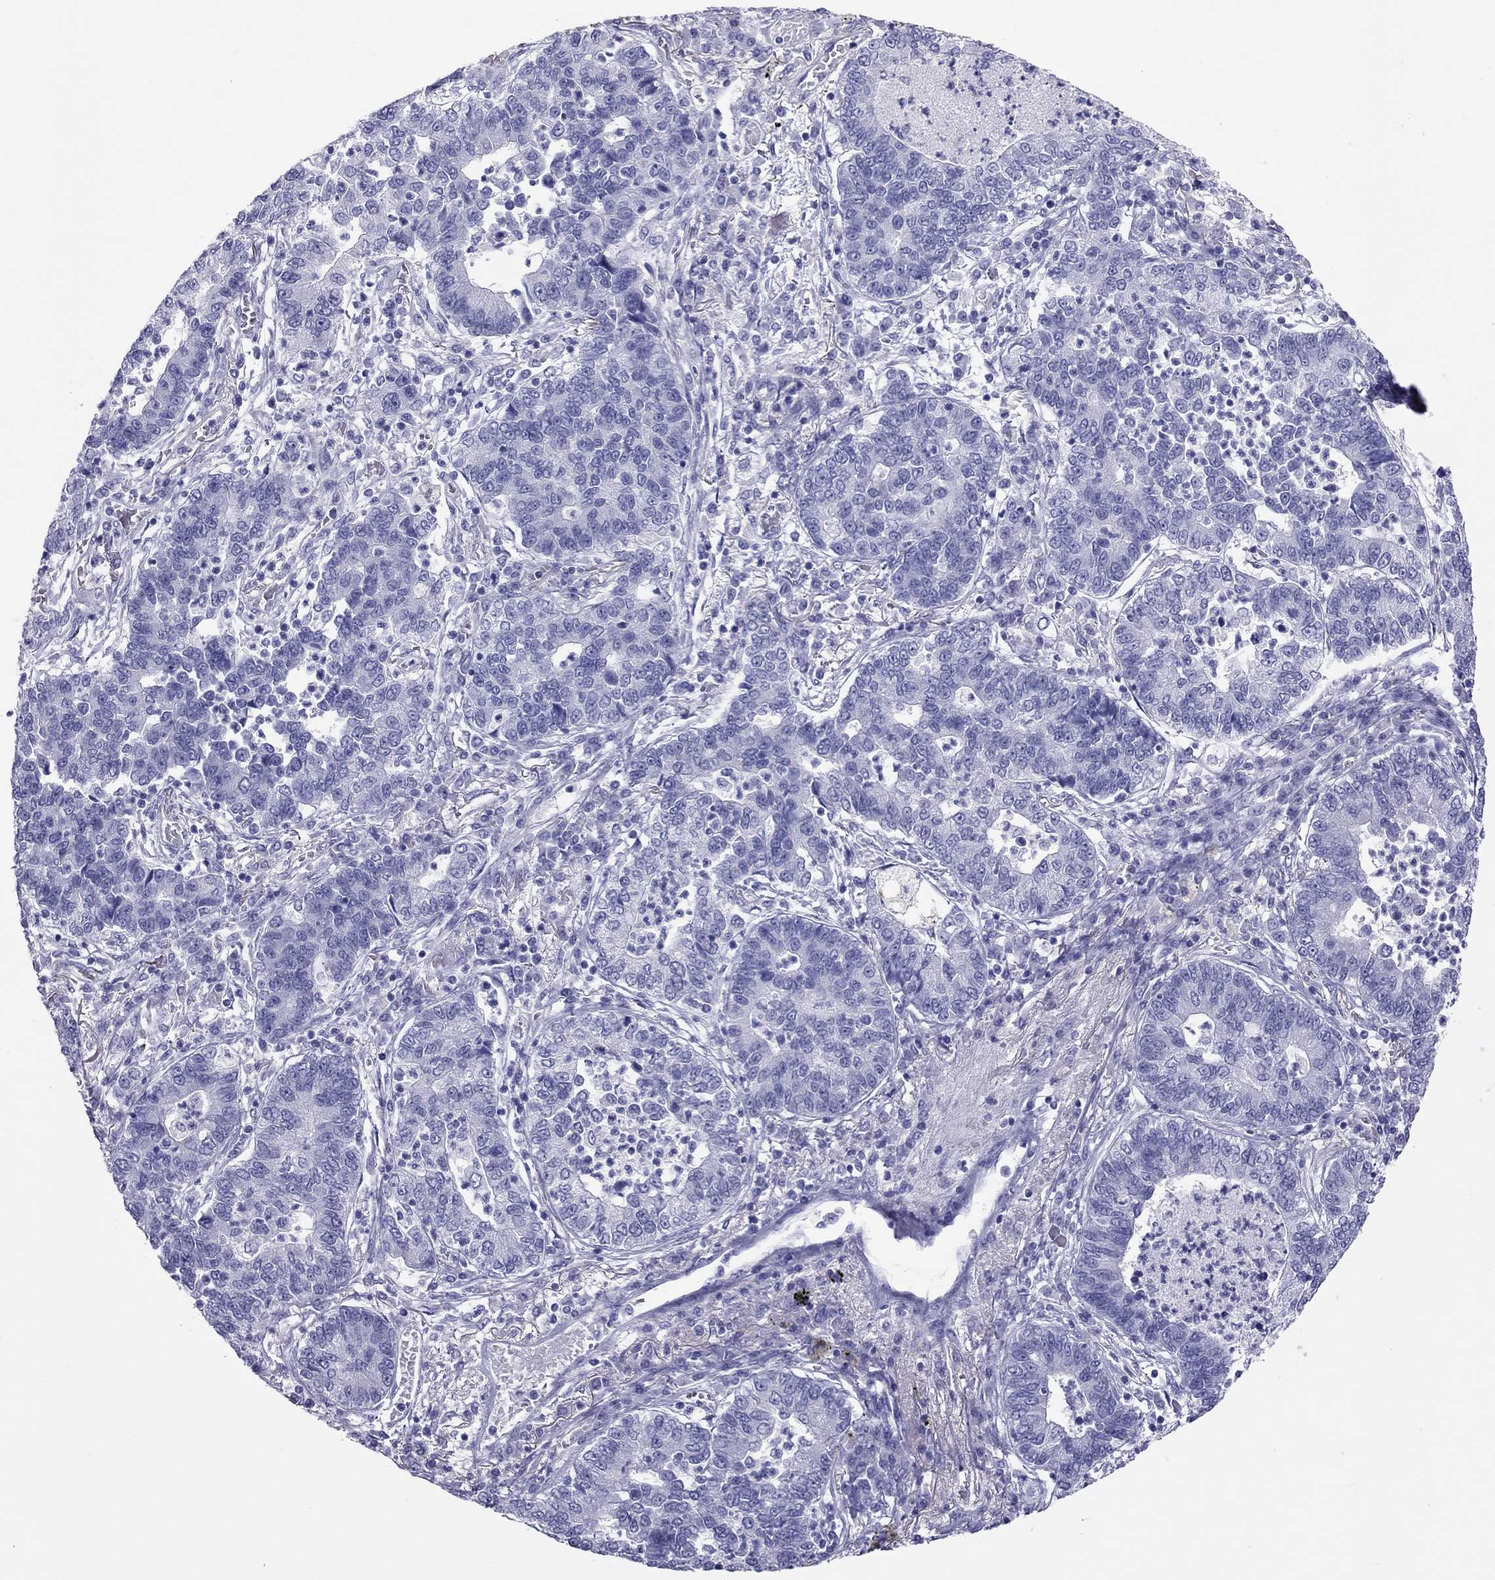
{"staining": {"intensity": "negative", "quantity": "none", "location": "none"}, "tissue": "lung cancer", "cell_type": "Tumor cells", "image_type": "cancer", "snomed": [{"axis": "morphology", "description": "Adenocarcinoma, NOS"}, {"axis": "topography", "description": "Lung"}], "caption": "Lung cancer (adenocarcinoma) was stained to show a protein in brown. There is no significant expression in tumor cells.", "gene": "PSMB11", "patient": {"sex": "female", "age": 57}}